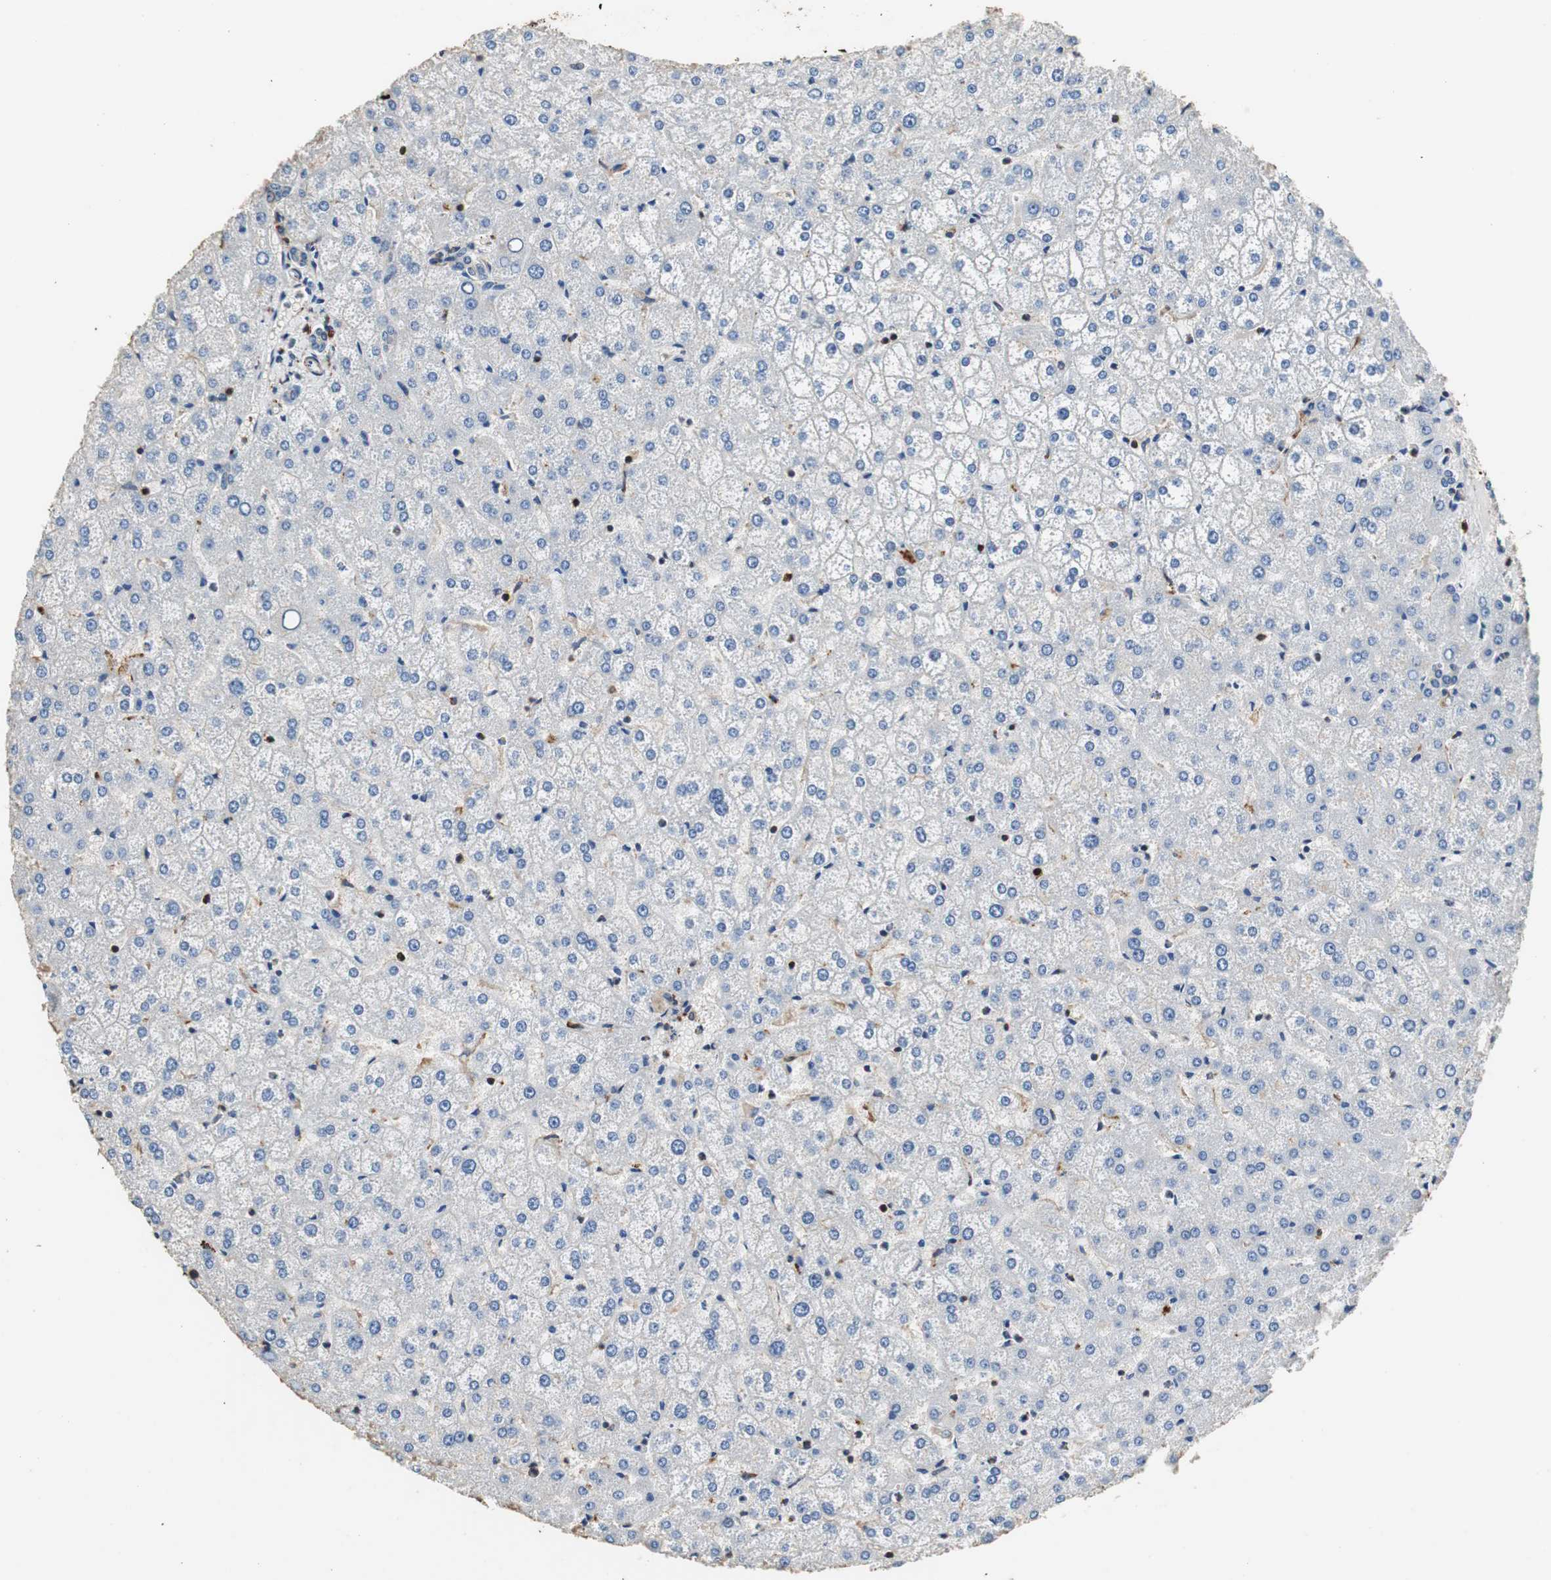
{"staining": {"intensity": "negative", "quantity": "none", "location": "none"}, "tissue": "liver", "cell_type": "Cholangiocytes", "image_type": "normal", "snomed": [{"axis": "morphology", "description": "Normal tissue, NOS"}, {"axis": "topography", "description": "Liver"}], "caption": "An image of liver stained for a protein exhibits no brown staining in cholangiocytes.", "gene": "PRKRA", "patient": {"sex": "female", "age": 32}}